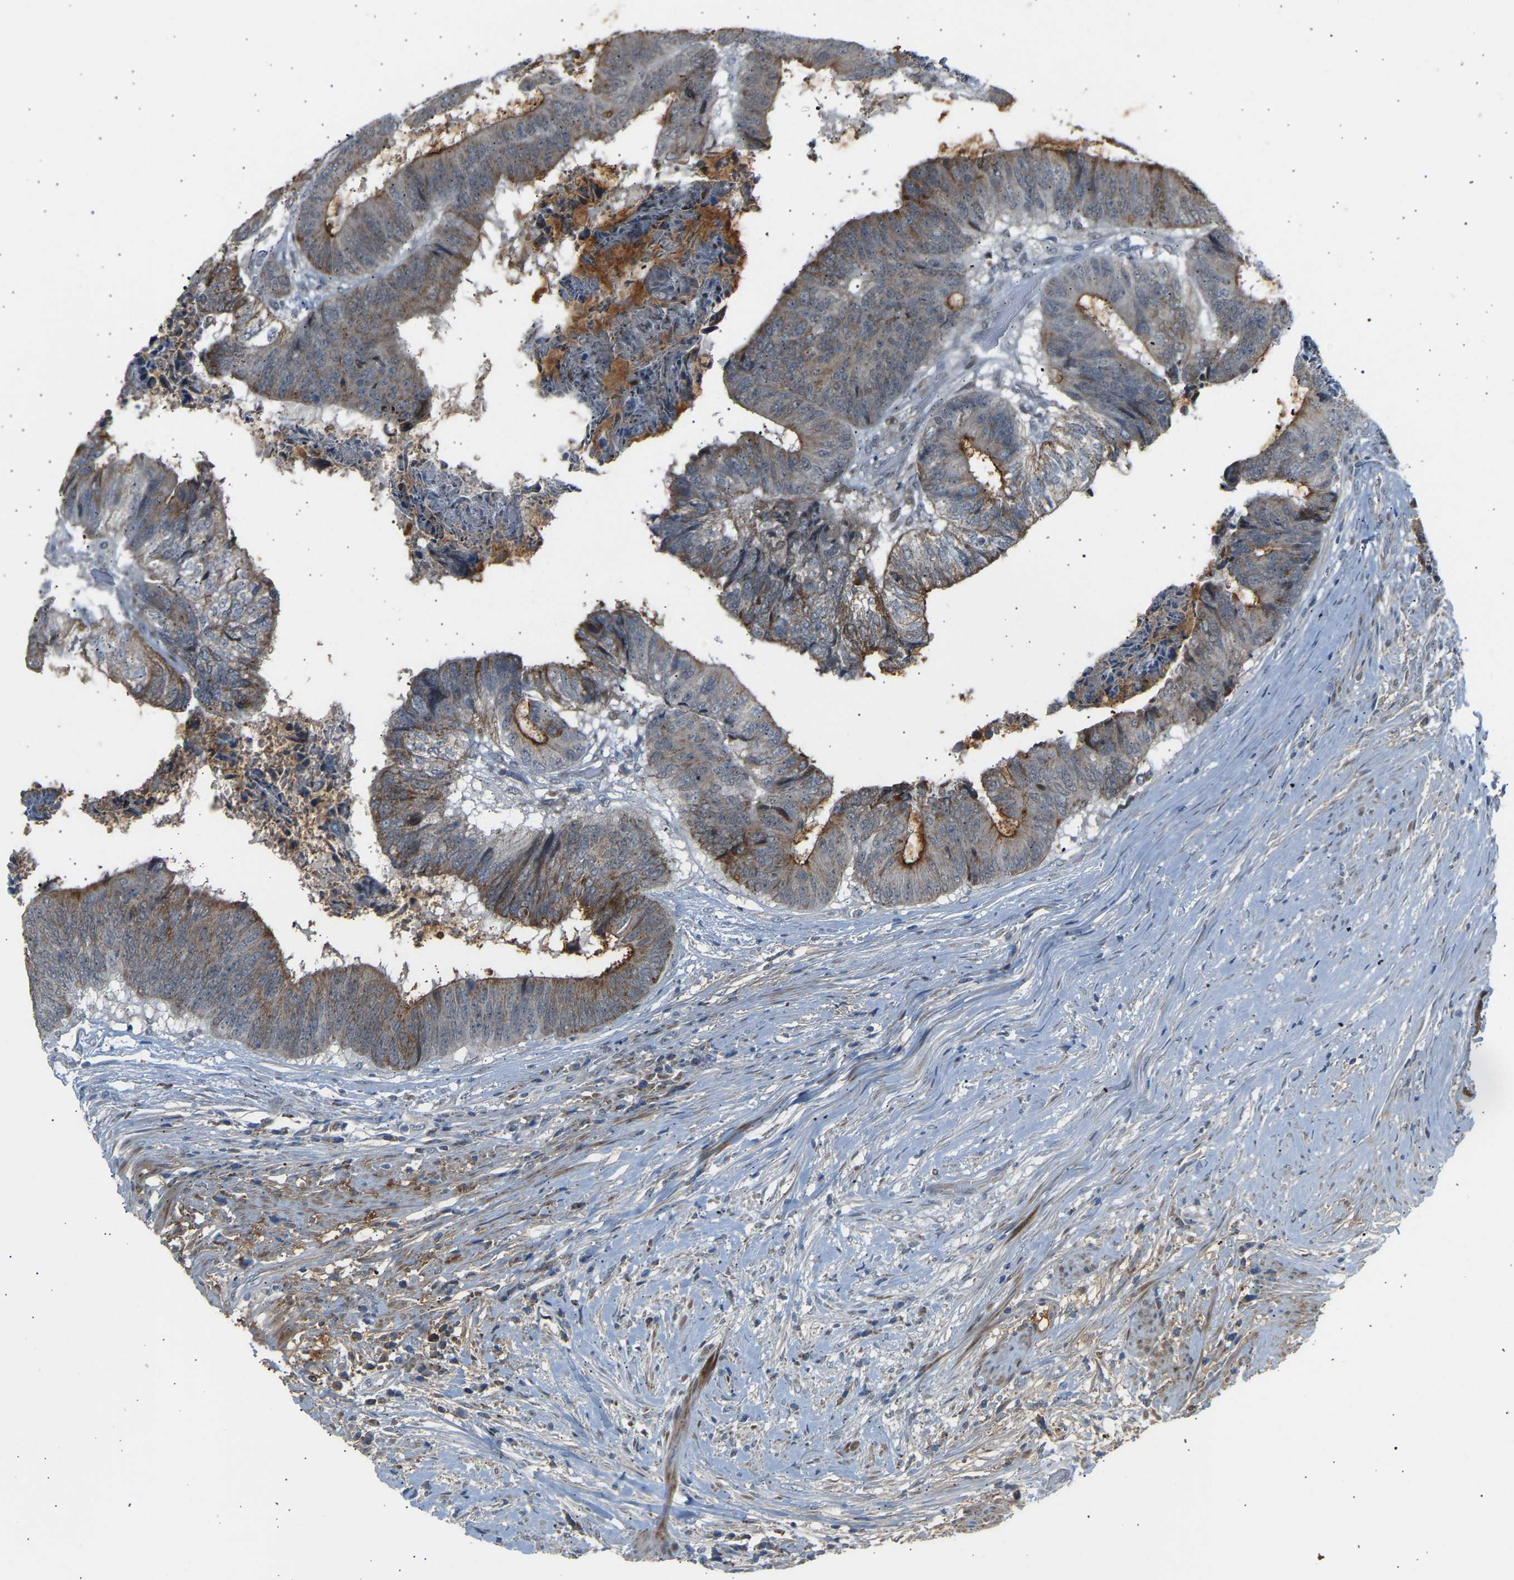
{"staining": {"intensity": "moderate", "quantity": "<25%", "location": "cytoplasmic/membranous"}, "tissue": "colorectal cancer", "cell_type": "Tumor cells", "image_type": "cancer", "snomed": [{"axis": "morphology", "description": "Adenocarcinoma, NOS"}, {"axis": "topography", "description": "Rectum"}], "caption": "Colorectal cancer was stained to show a protein in brown. There is low levels of moderate cytoplasmic/membranous positivity in approximately <25% of tumor cells. (IHC, brightfield microscopy, high magnification).", "gene": "VPS41", "patient": {"sex": "male", "age": 72}}